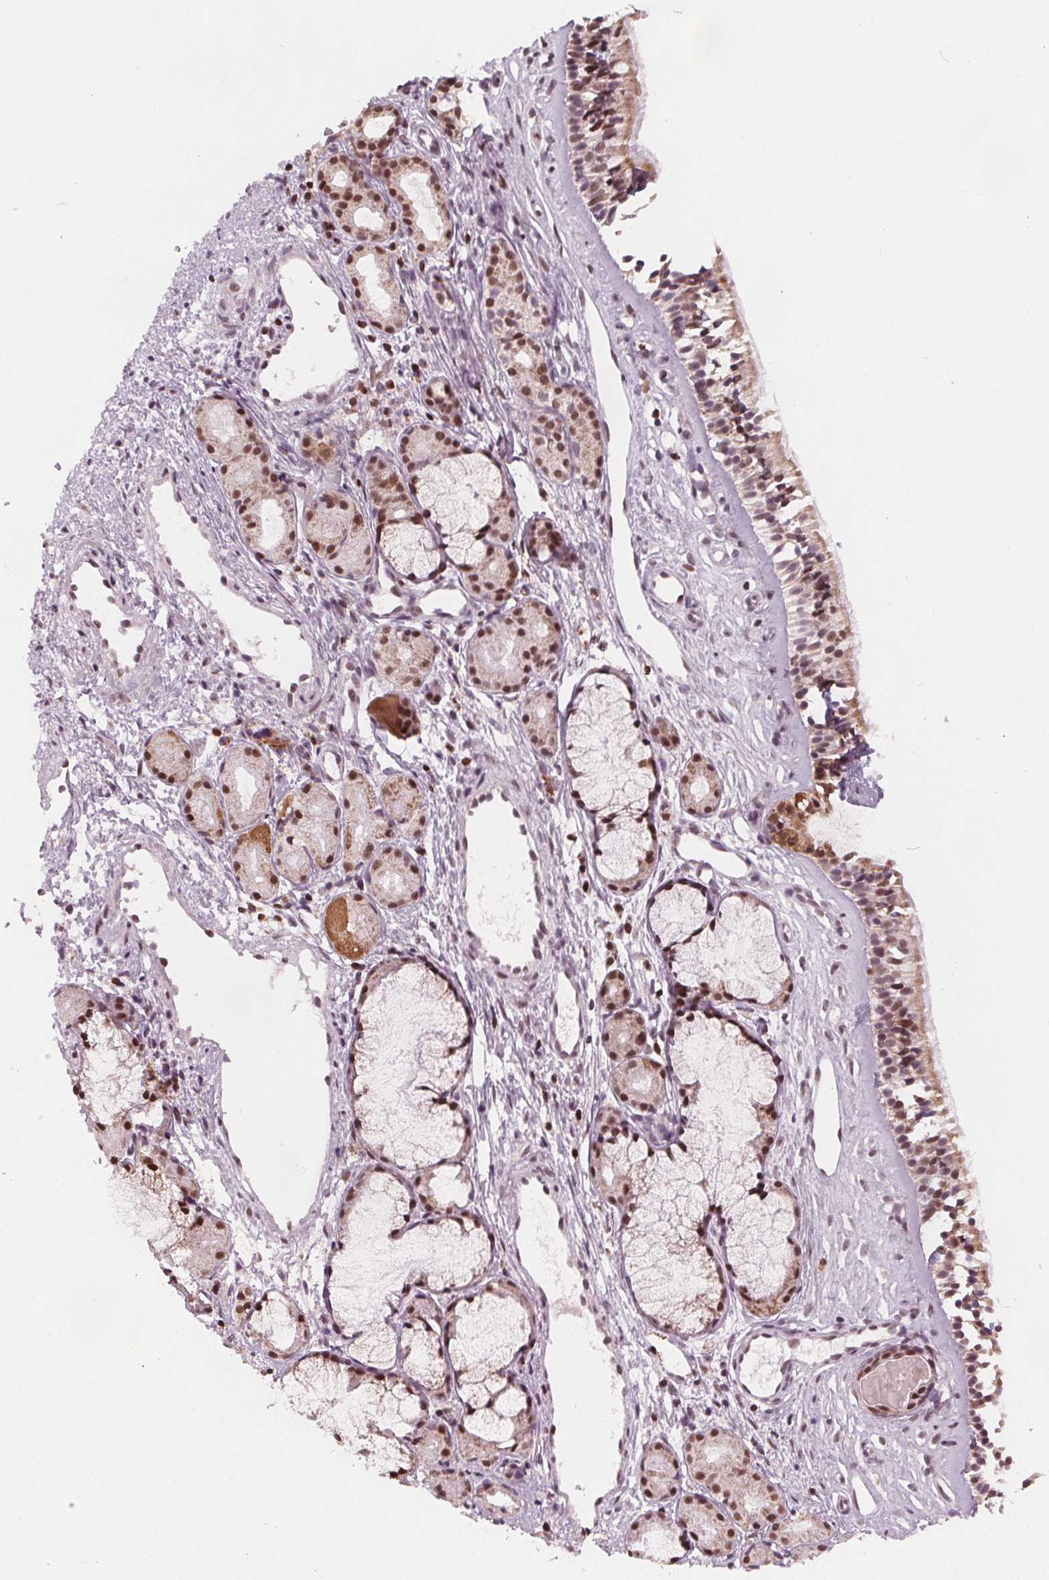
{"staining": {"intensity": "moderate", "quantity": ">75%", "location": "cytoplasmic/membranous,nuclear"}, "tissue": "nasopharynx", "cell_type": "Respiratory epithelial cells", "image_type": "normal", "snomed": [{"axis": "morphology", "description": "Normal tissue, NOS"}, {"axis": "topography", "description": "Nasopharynx"}], "caption": "This histopathology image demonstrates immunohistochemistry staining of normal nasopharynx, with medium moderate cytoplasmic/membranous,nuclear expression in approximately >75% of respiratory epithelial cells.", "gene": "DPM2", "patient": {"sex": "female", "age": 52}}